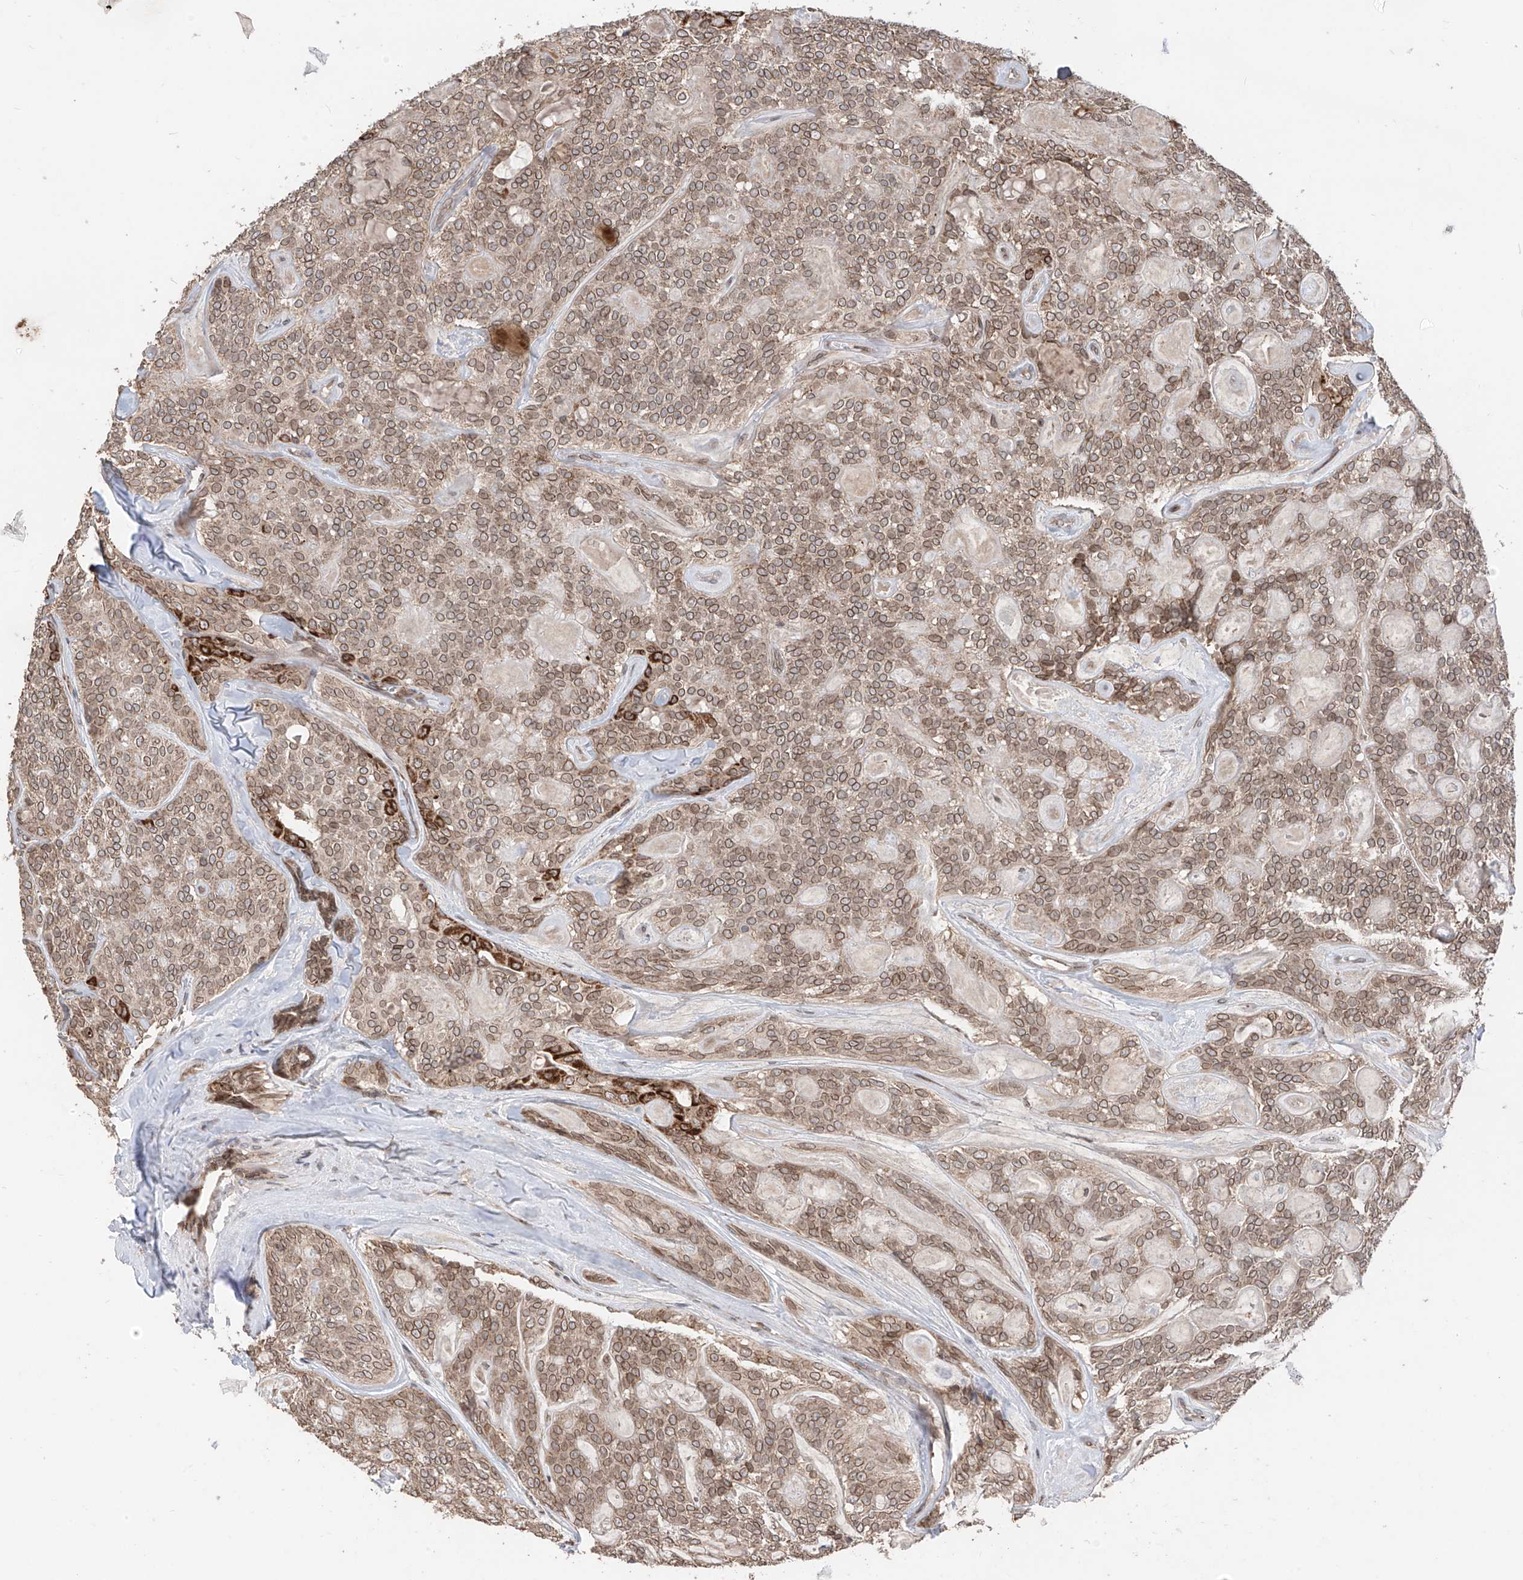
{"staining": {"intensity": "moderate", "quantity": ">75%", "location": "cytoplasmic/membranous,nuclear"}, "tissue": "head and neck cancer", "cell_type": "Tumor cells", "image_type": "cancer", "snomed": [{"axis": "morphology", "description": "Adenocarcinoma, NOS"}, {"axis": "topography", "description": "Head-Neck"}], "caption": "Brown immunohistochemical staining in head and neck cancer (adenocarcinoma) reveals moderate cytoplasmic/membranous and nuclear positivity in approximately >75% of tumor cells.", "gene": "AHCTF1", "patient": {"sex": "male", "age": 66}}